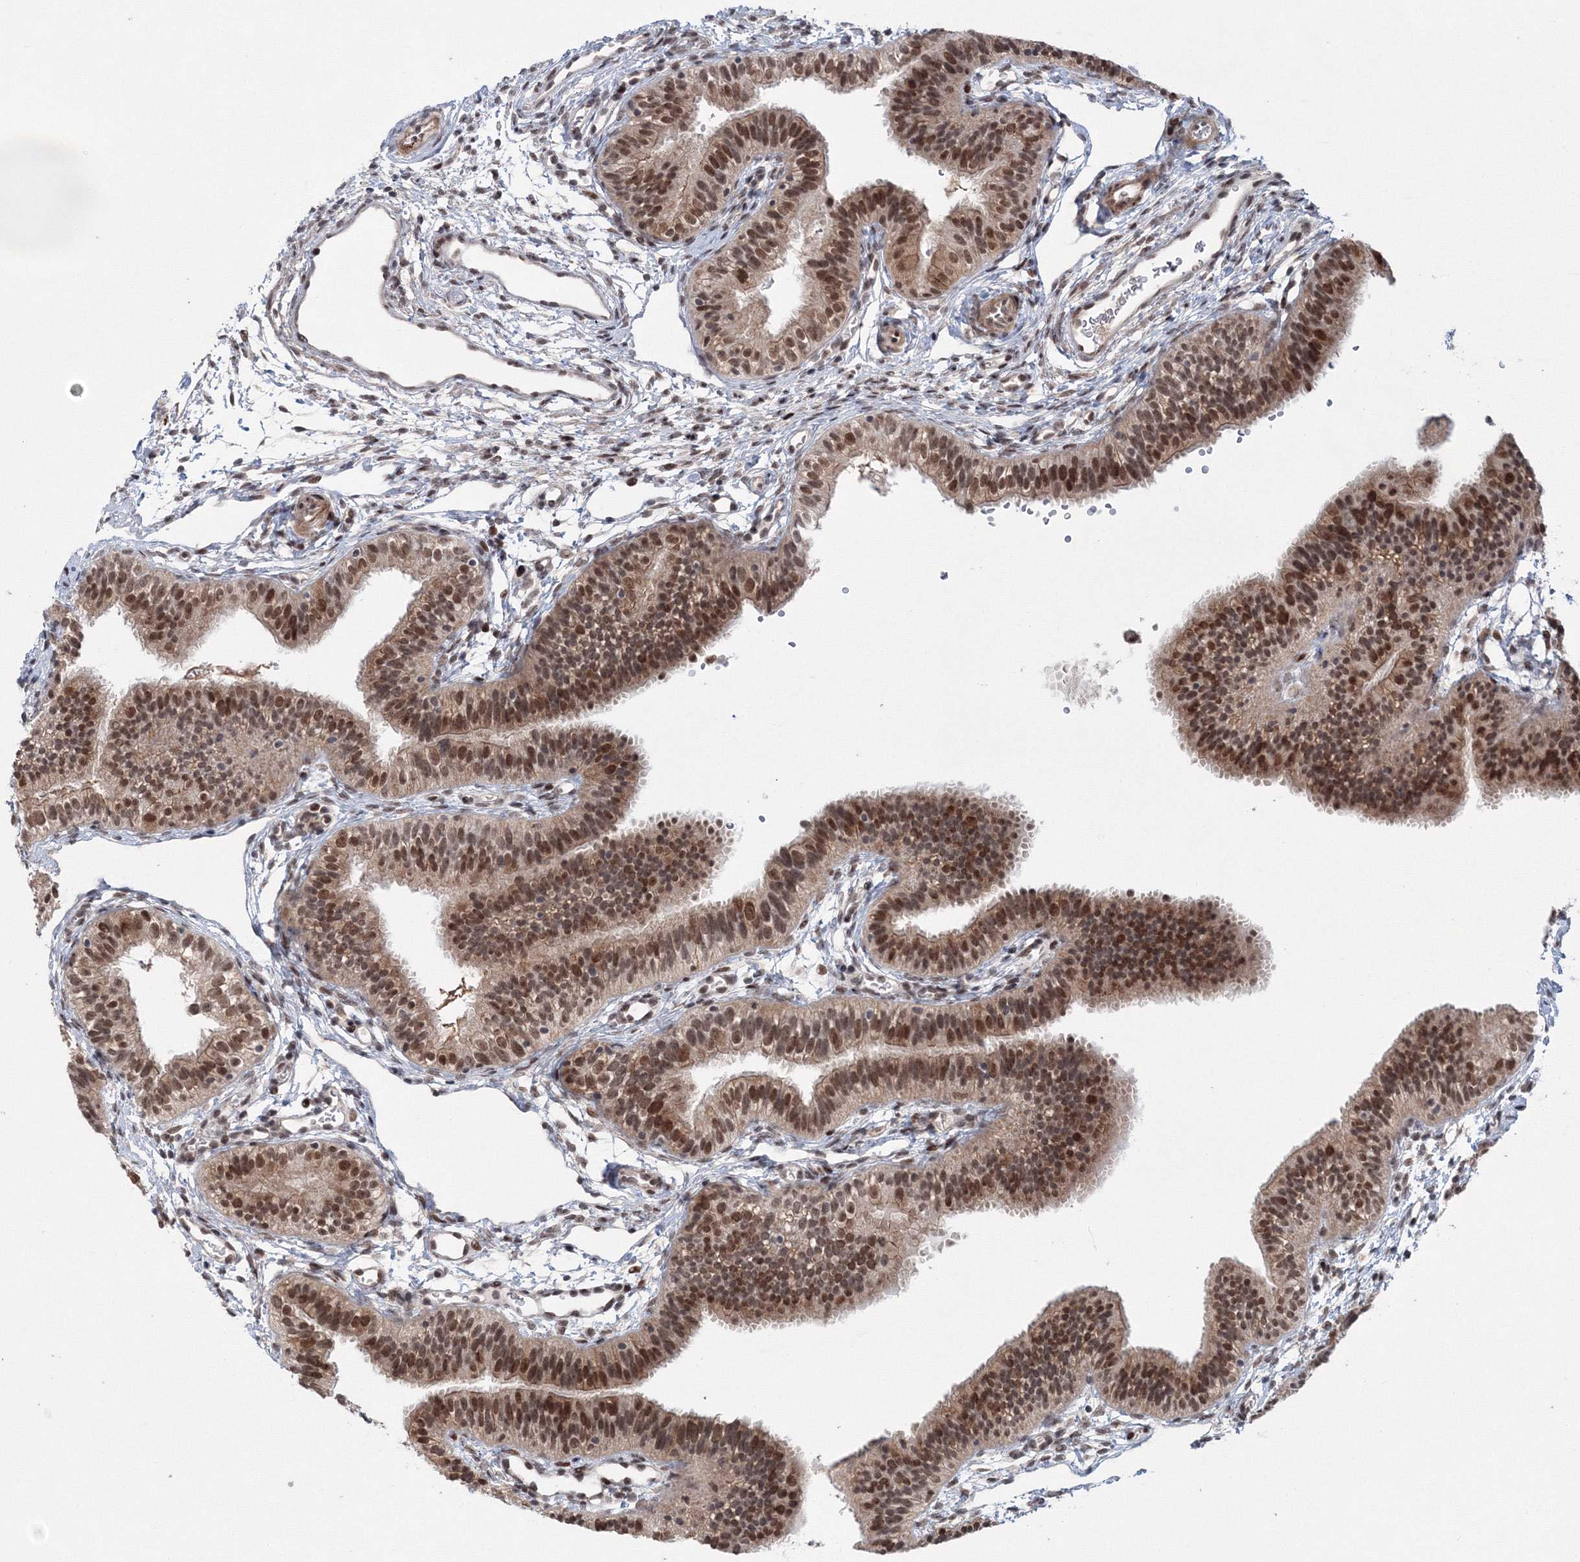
{"staining": {"intensity": "moderate", "quantity": ">75%", "location": "cytoplasmic/membranous,nuclear"}, "tissue": "fallopian tube", "cell_type": "Glandular cells", "image_type": "normal", "snomed": [{"axis": "morphology", "description": "Normal tissue, NOS"}, {"axis": "topography", "description": "Fallopian tube"}], "caption": "Immunohistochemistry micrograph of normal fallopian tube: fallopian tube stained using immunohistochemistry (IHC) displays medium levels of moderate protein expression localized specifically in the cytoplasmic/membranous,nuclear of glandular cells, appearing as a cytoplasmic/membranous,nuclear brown color.", "gene": "NOA1", "patient": {"sex": "female", "age": 35}}